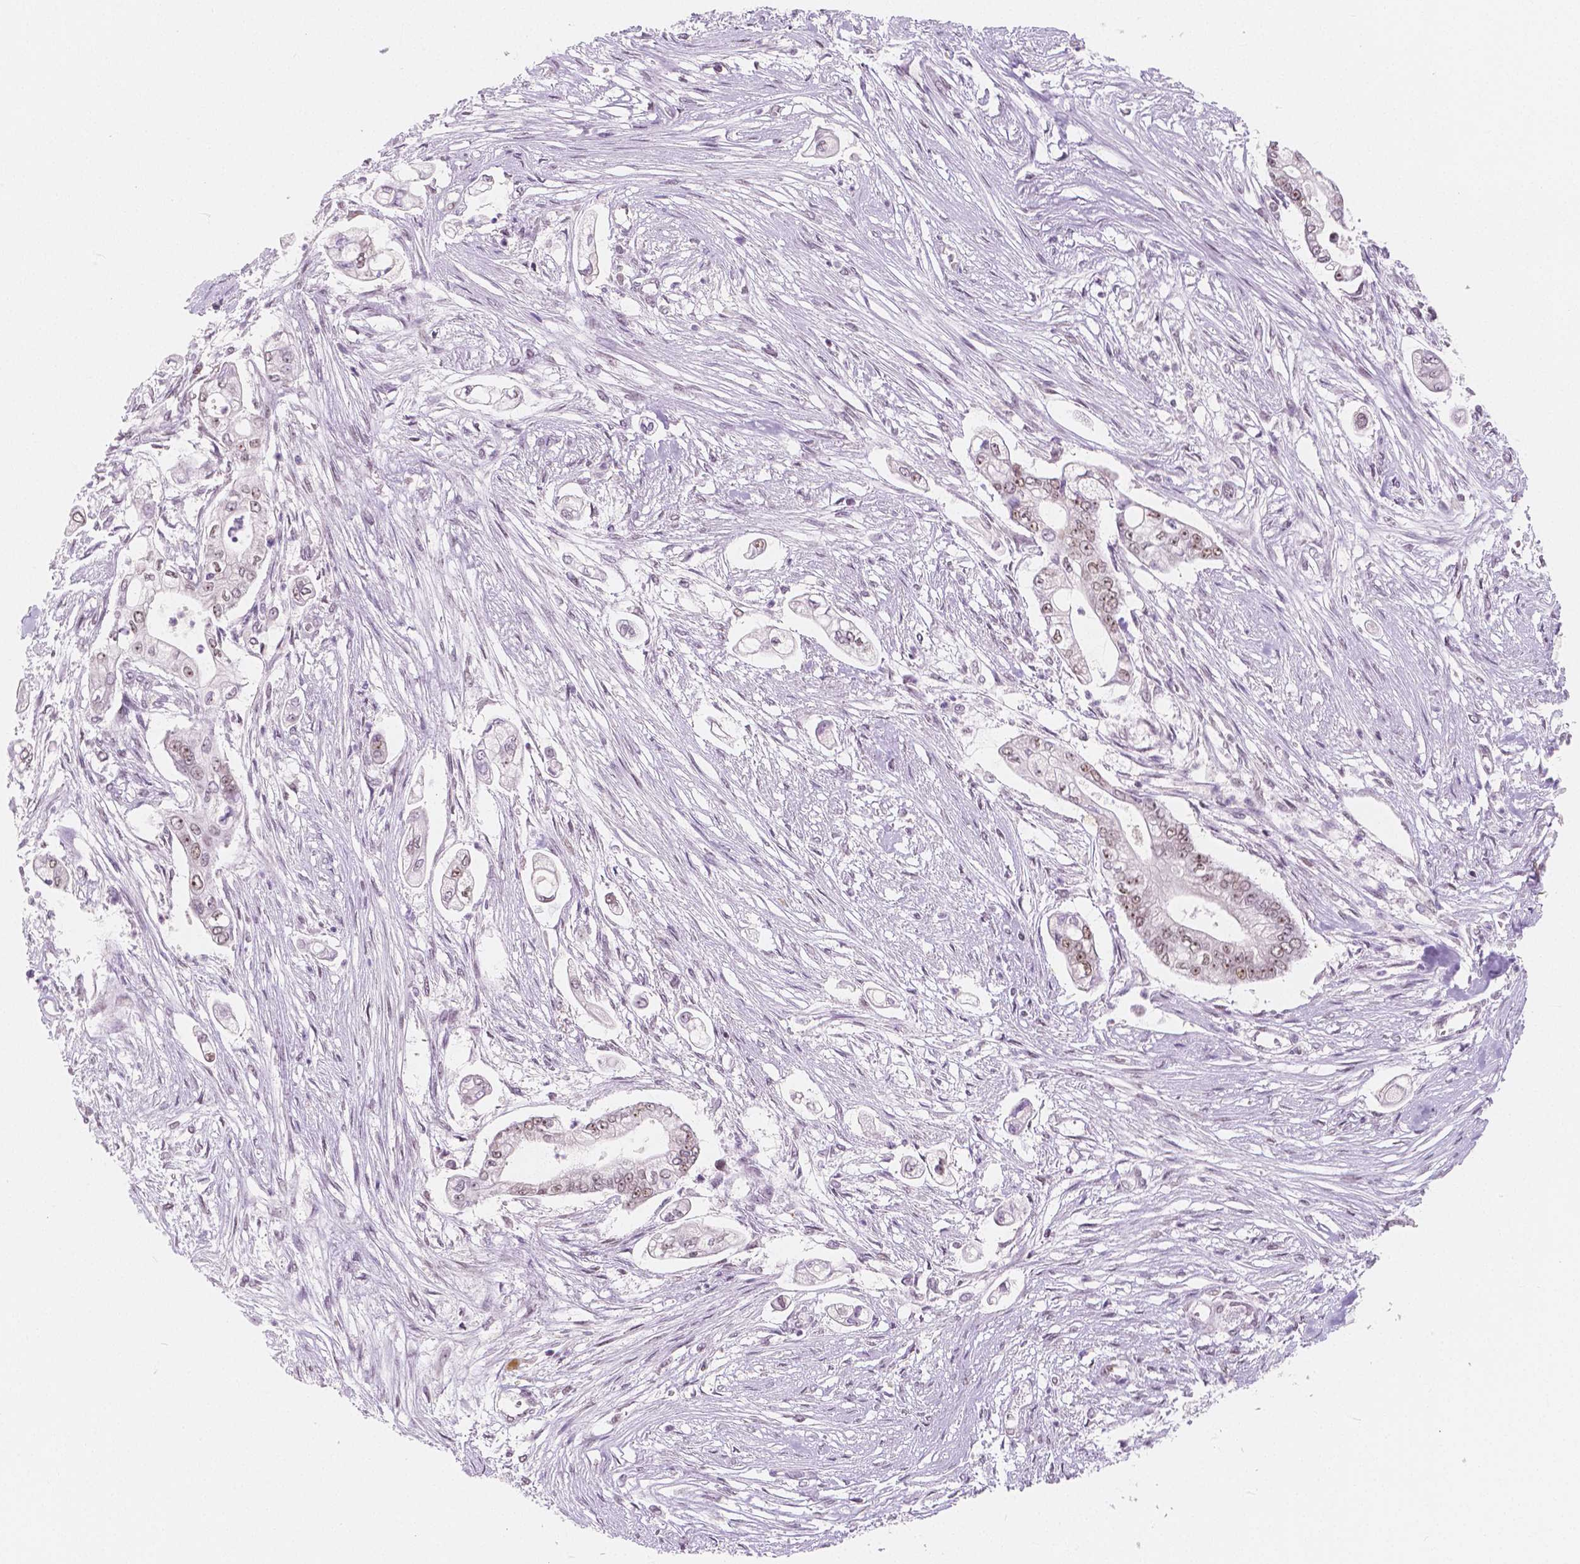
{"staining": {"intensity": "weak", "quantity": "<25%", "location": "nuclear"}, "tissue": "pancreatic cancer", "cell_type": "Tumor cells", "image_type": "cancer", "snomed": [{"axis": "morphology", "description": "Adenocarcinoma, NOS"}, {"axis": "topography", "description": "Pancreas"}], "caption": "Tumor cells show no significant protein expression in pancreatic adenocarcinoma.", "gene": "NOLC1", "patient": {"sex": "female", "age": 69}}